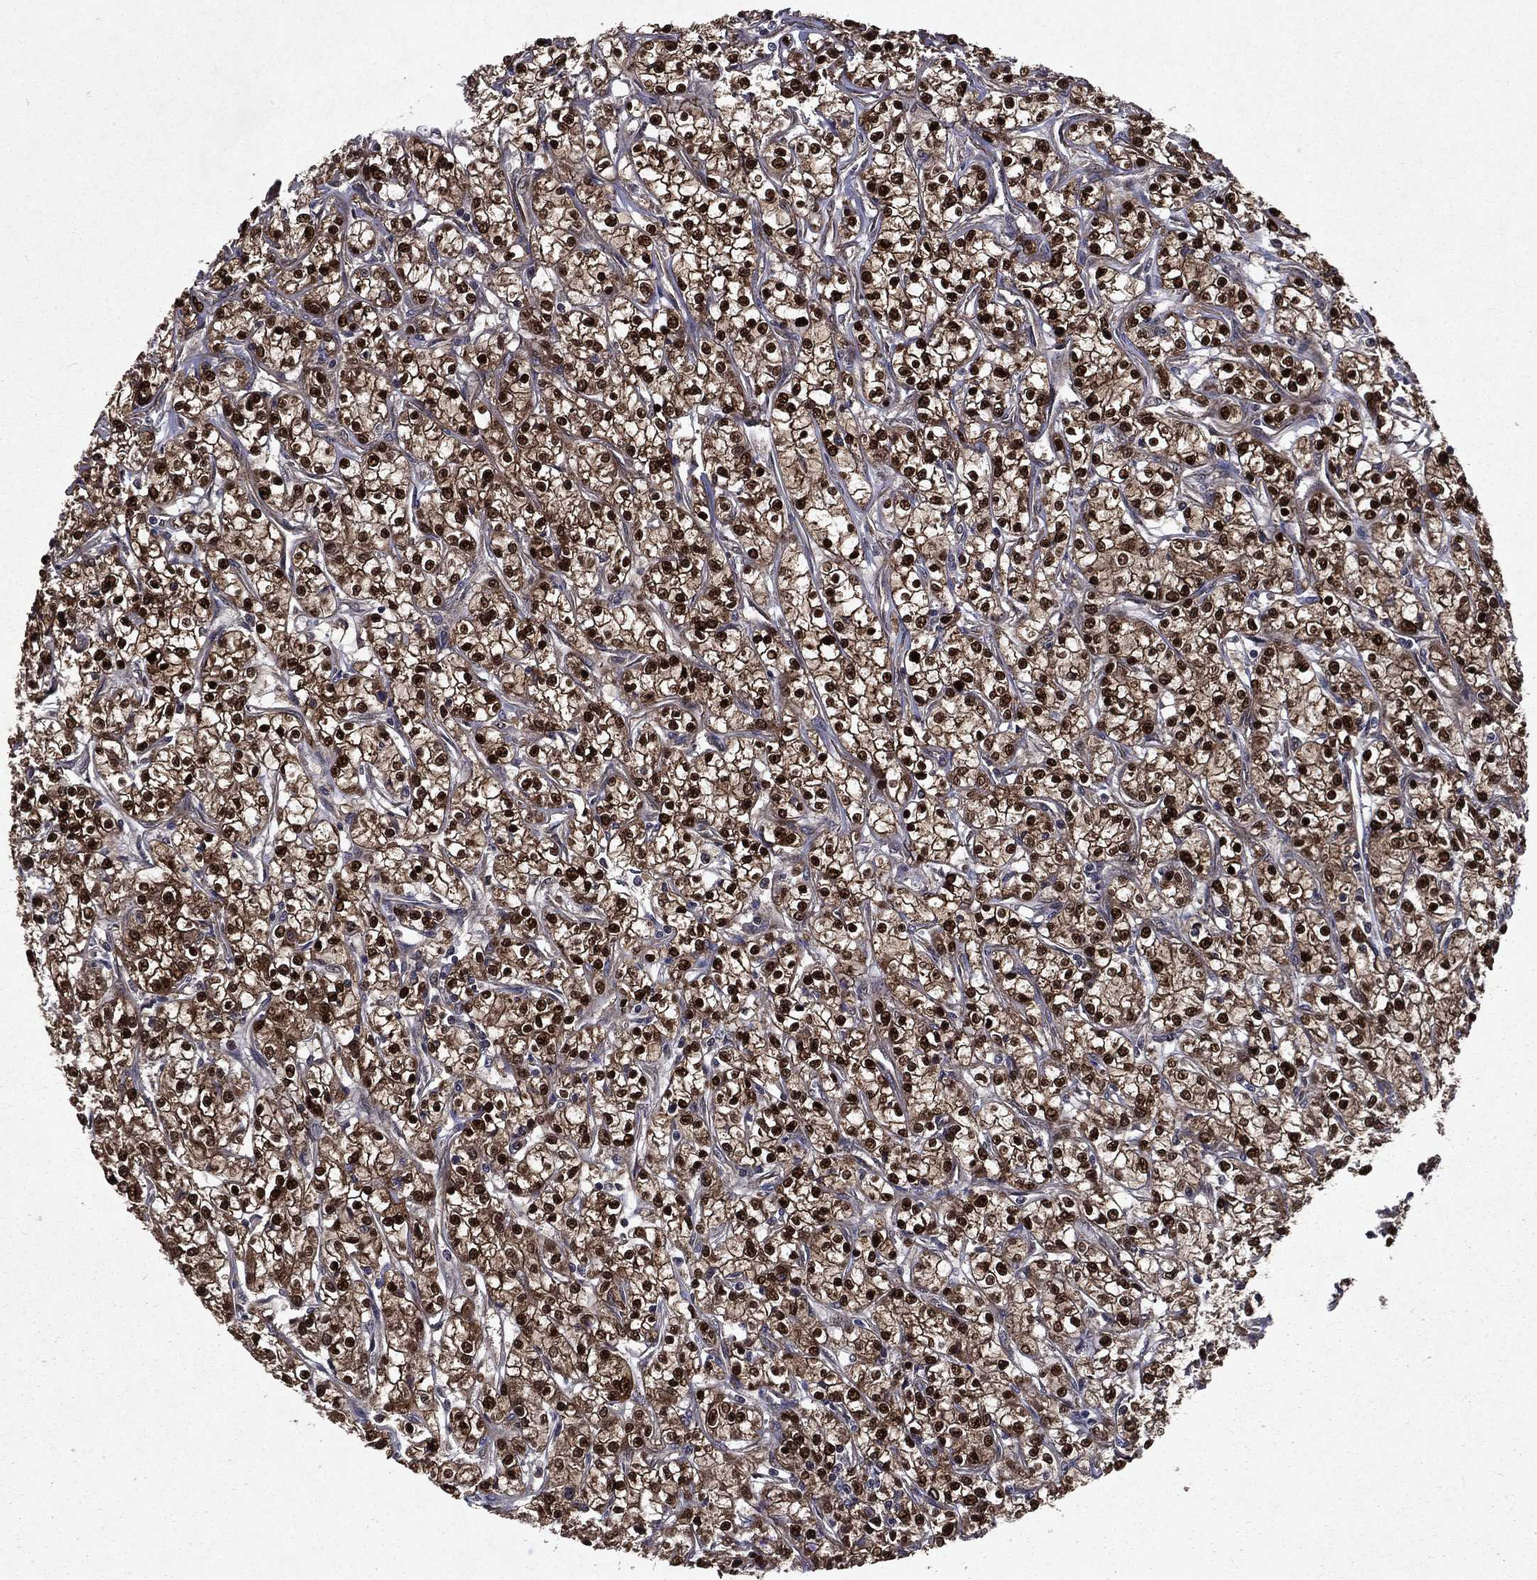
{"staining": {"intensity": "strong", "quantity": ">75%", "location": "cytoplasmic/membranous,nuclear"}, "tissue": "renal cancer", "cell_type": "Tumor cells", "image_type": "cancer", "snomed": [{"axis": "morphology", "description": "Adenocarcinoma, NOS"}, {"axis": "topography", "description": "Kidney"}], "caption": "Tumor cells exhibit strong cytoplasmic/membranous and nuclear expression in about >75% of cells in renal adenocarcinoma. (Brightfield microscopy of DAB IHC at high magnification).", "gene": "FGD1", "patient": {"sex": "female", "age": 59}}